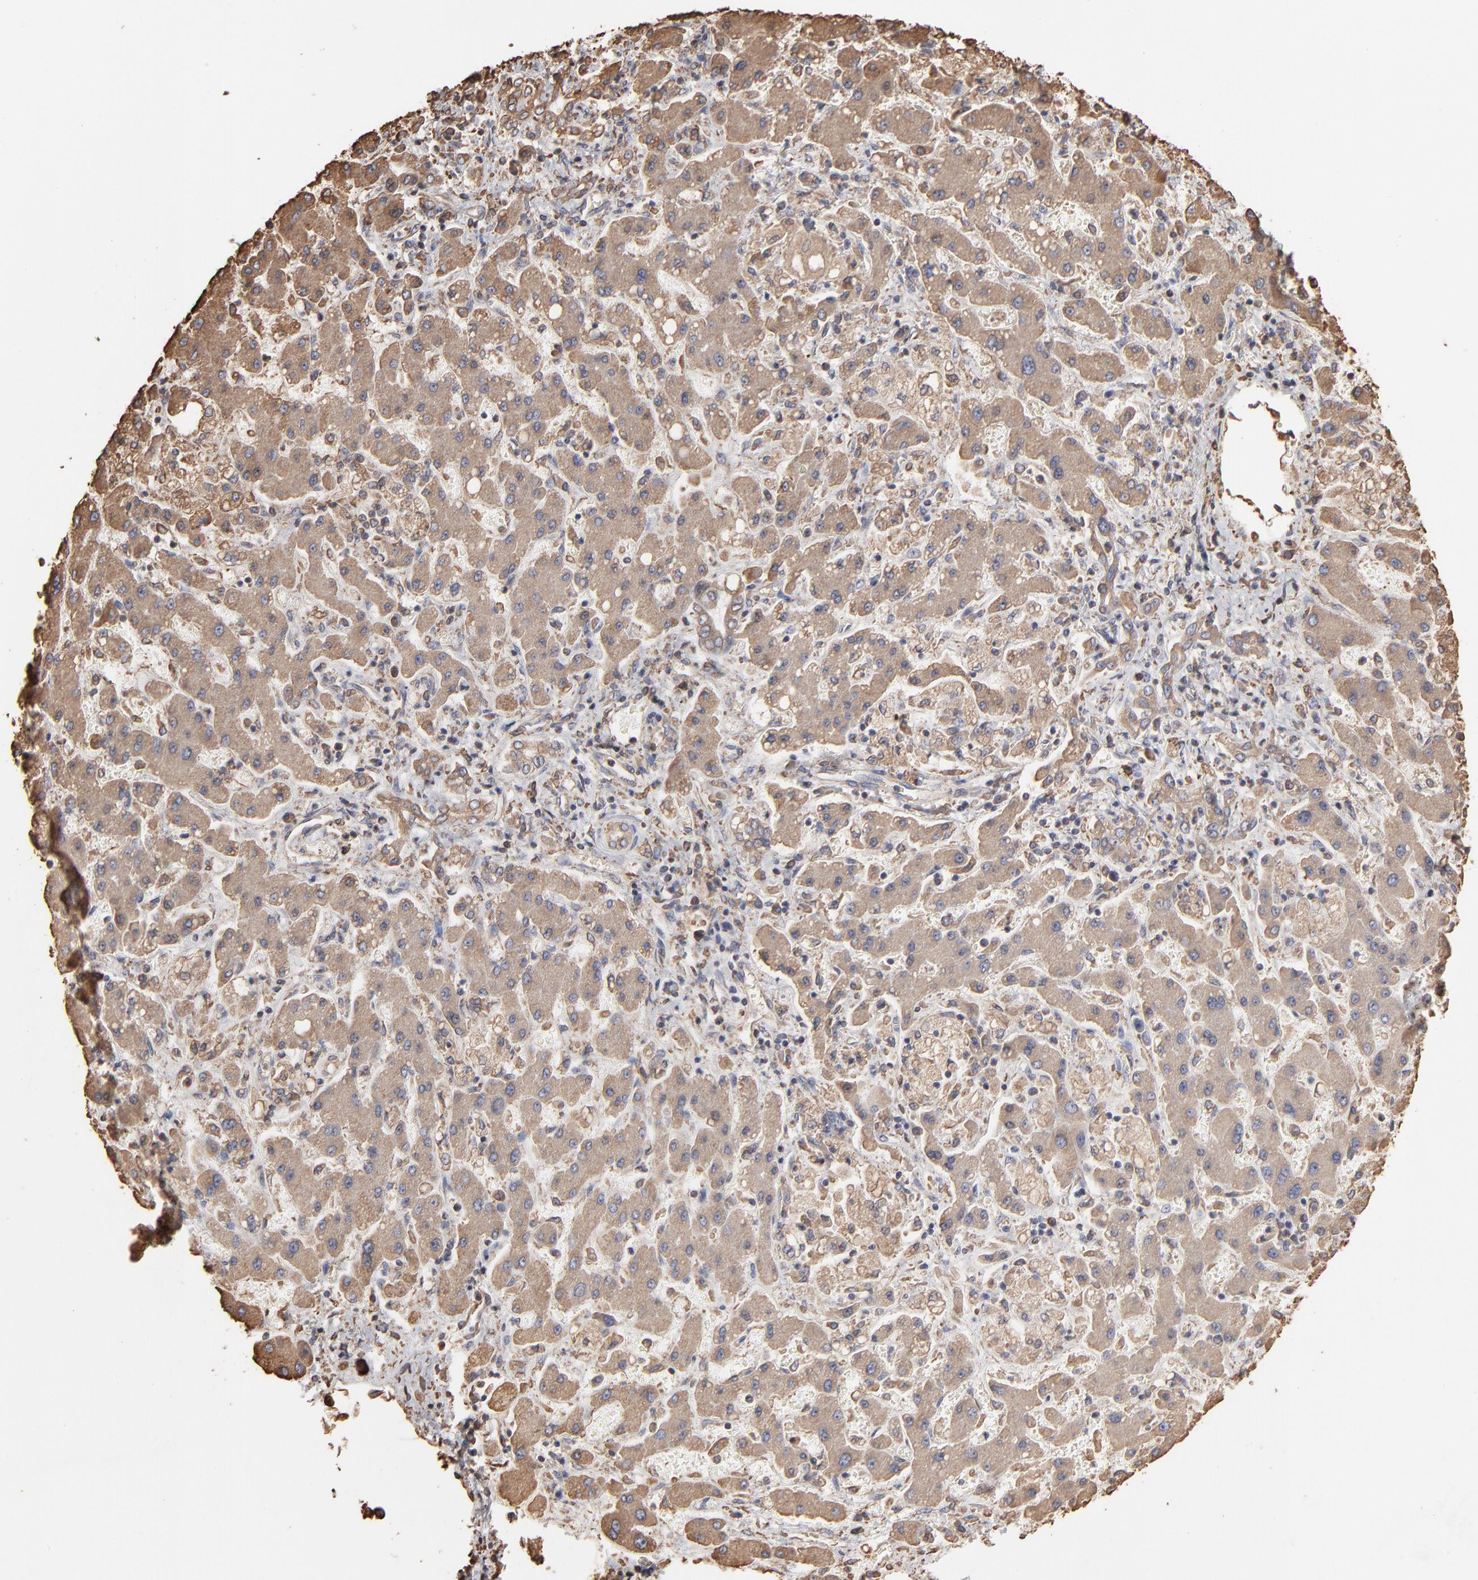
{"staining": {"intensity": "moderate", "quantity": ">75%", "location": "cytoplasmic/membranous"}, "tissue": "liver cancer", "cell_type": "Tumor cells", "image_type": "cancer", "snomed": [{"axis": "morphology", "description": "Cholangiocarcinoma"}, {"axis": "topography", "description": "Liver"}], "caption": "Liver cholangiocarcinoma tissue exhibits moderate cytoplasmic/membranous staining in about >75% of tumor cells", "gene": "PDIA3", "patient": {"sex": "male", "age": 50}}